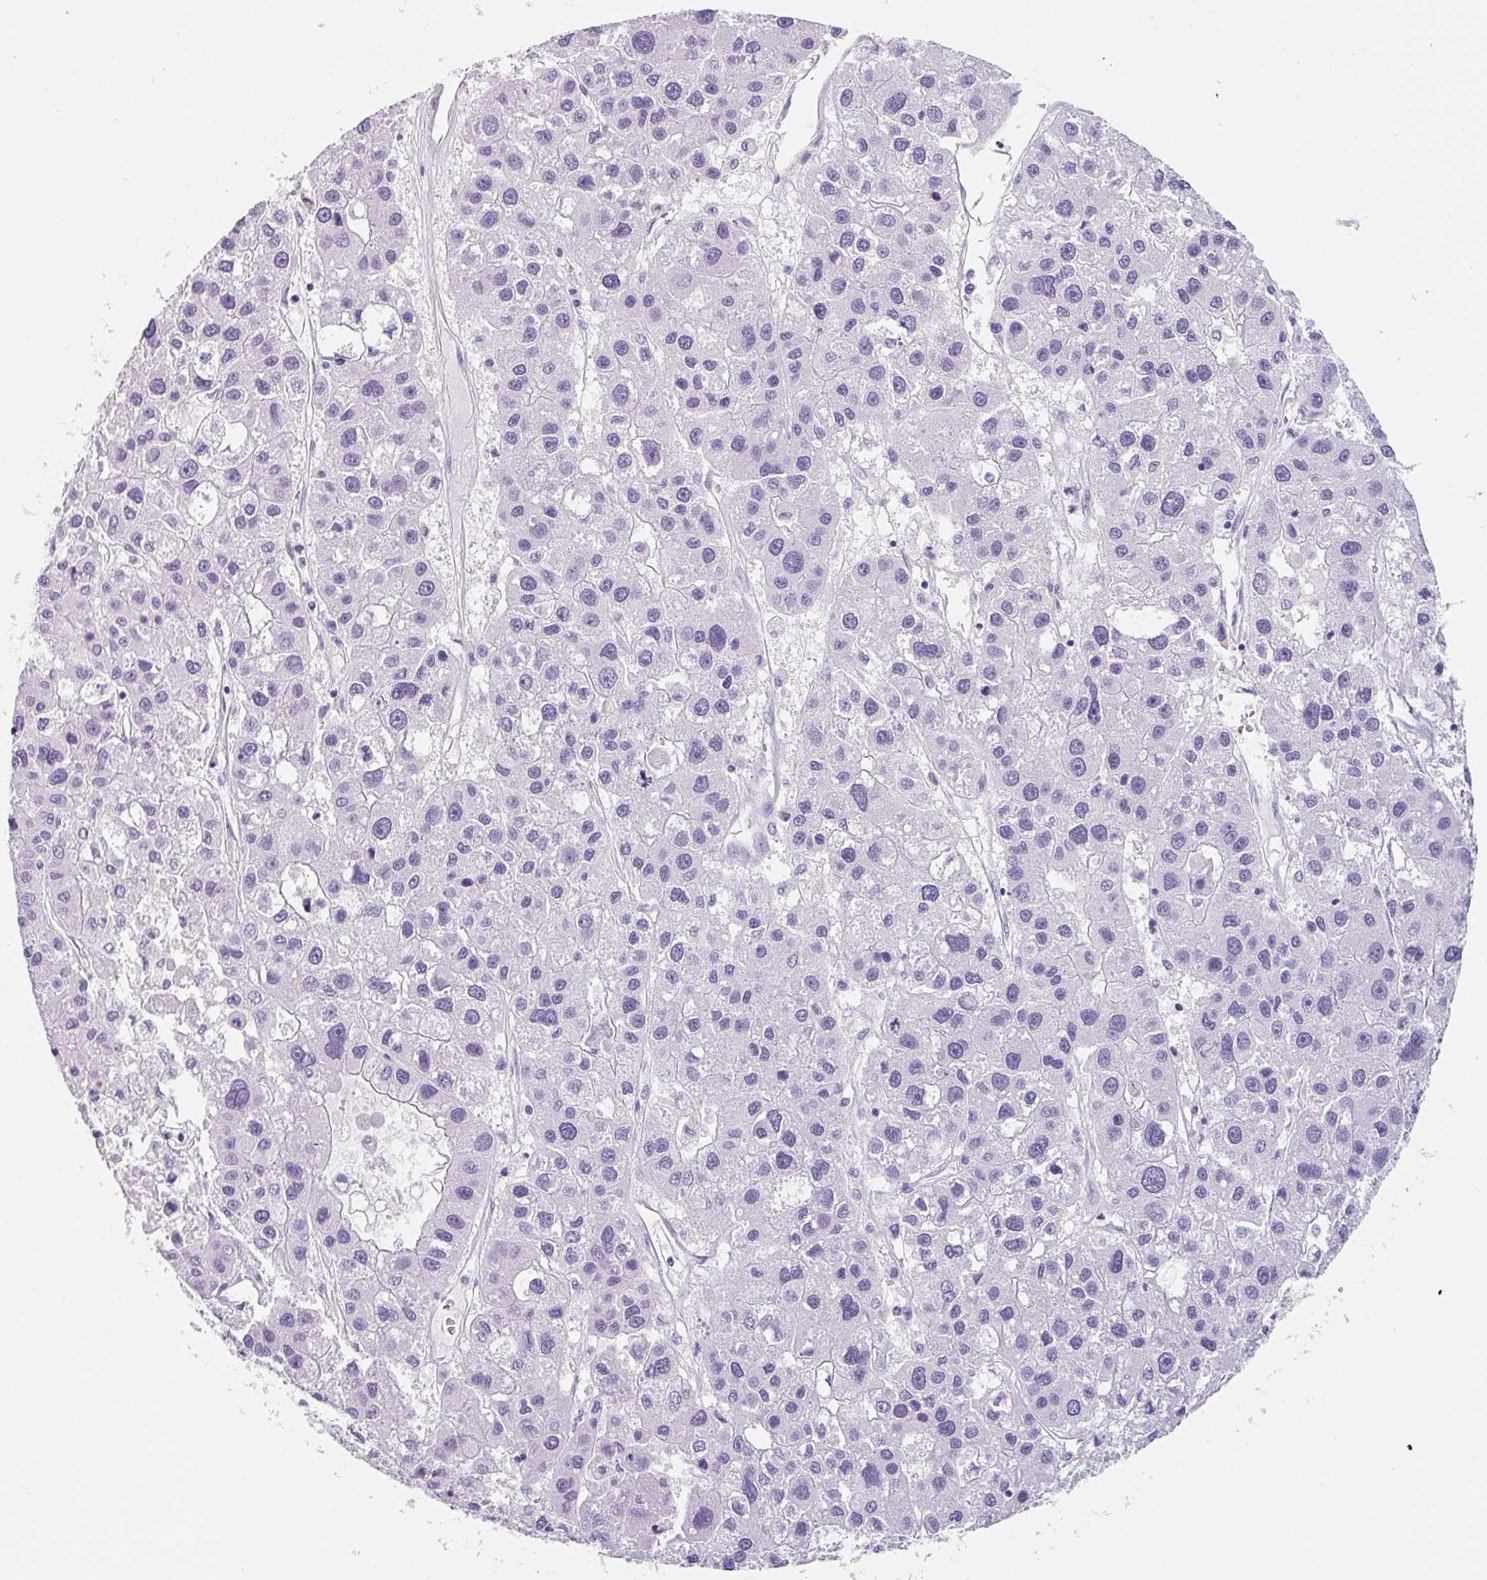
{"staining": {"intensity": "negative", "quantity": "none", "location": "none"}, "tissue": "liver cancer", "cell_type": "Tumor cells", "image_type": "cancer", "snomed": [{"axis": "morphology", "description": "Carcinoma, Hepatocellular, NOS"}, {"axis": "topography", "description": "Liver"}], "caption": "A photomicrograph of human liver cancer is negative for staining in tumor cells.", "gene": "EMC4", "patient": {"sex": "male", "age": 73}}